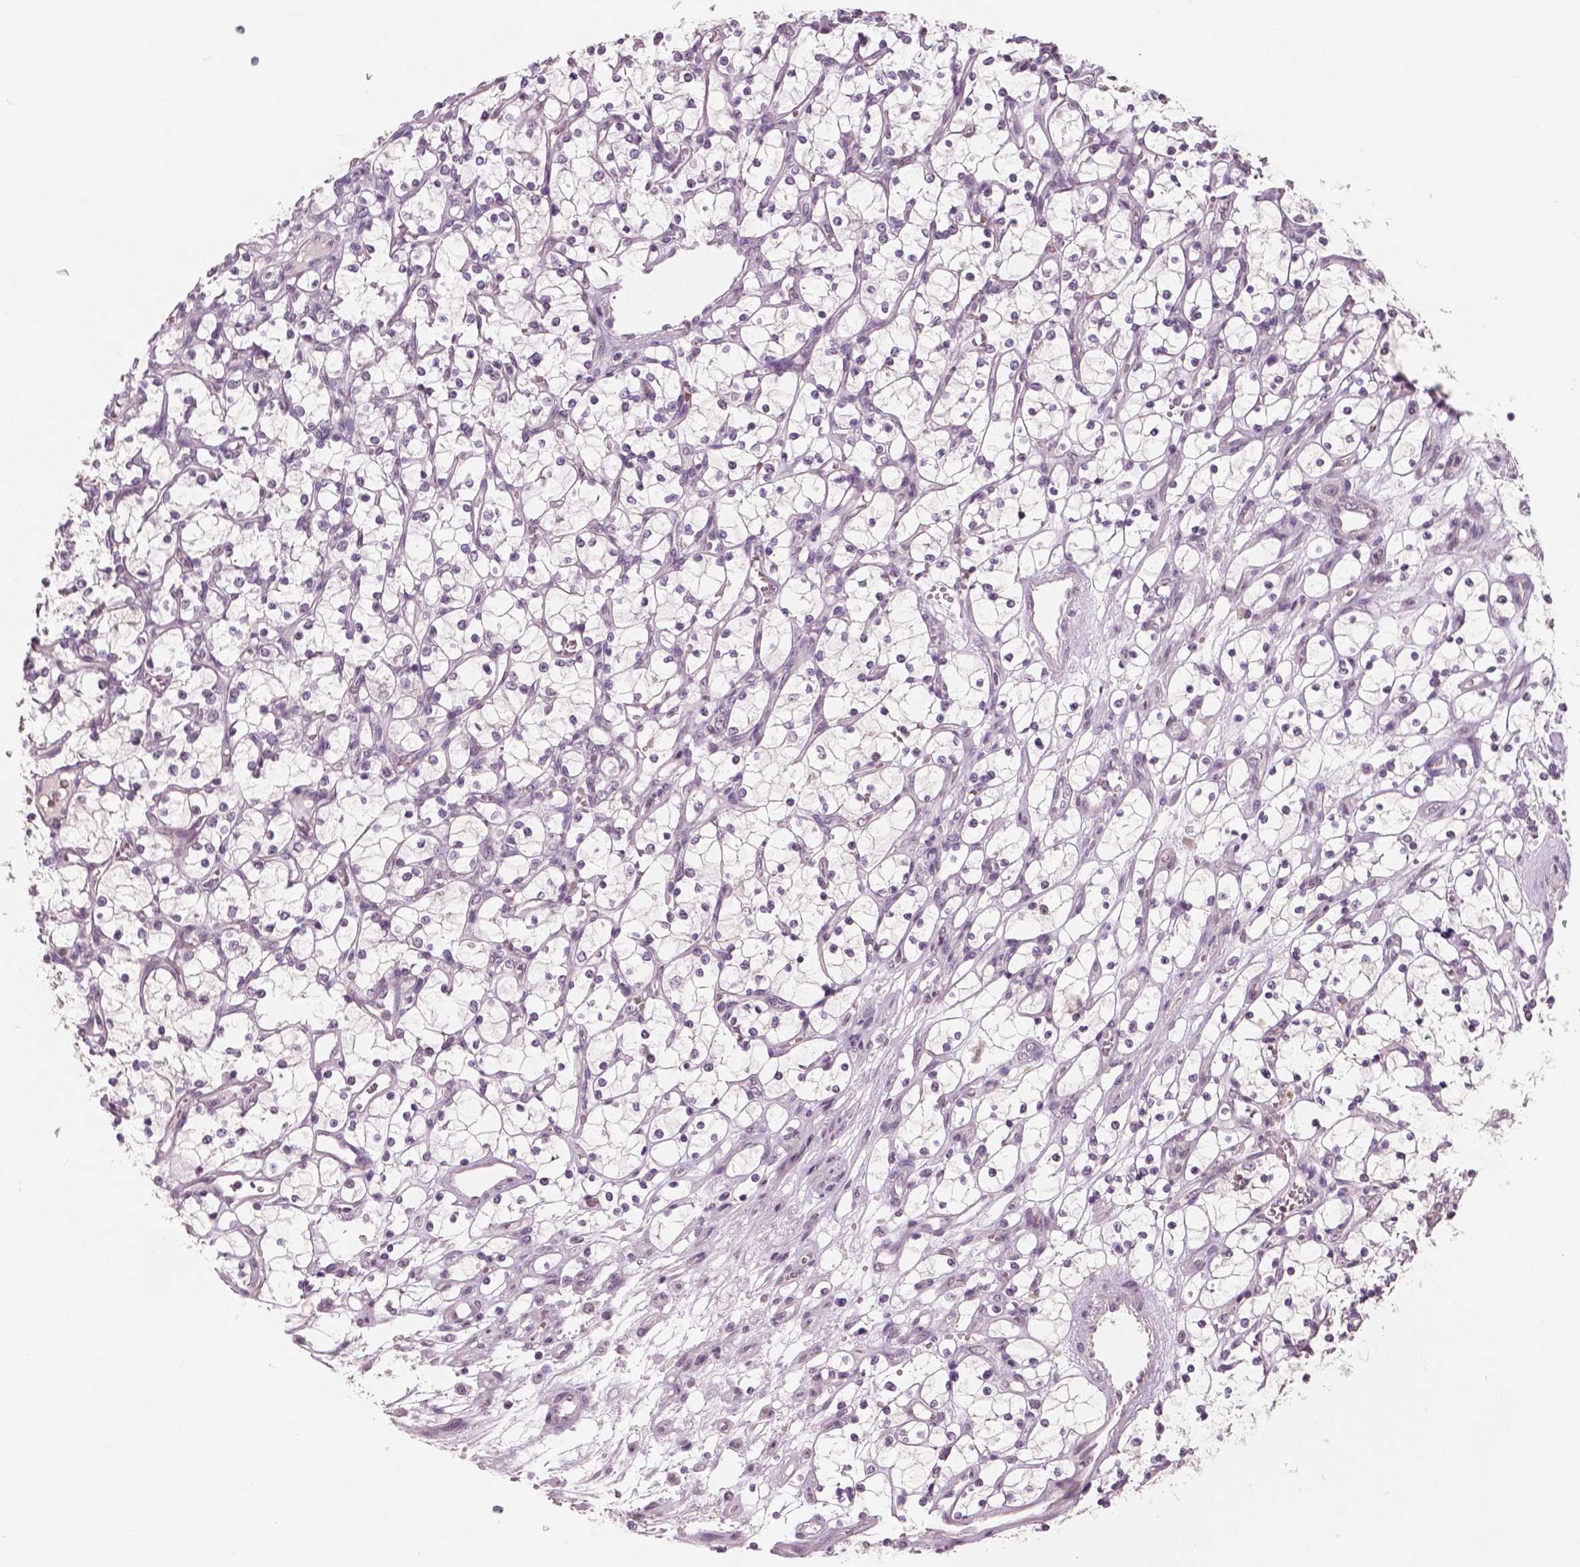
{"staining": {"intensity": "negative", "quantity": "none", "location": "none"}, "tissue": "renal cancer", "cell_type": "Tumor cells", "image_type": "cancer", "snomed": [{"axis": "morphology", "description": "Adenocarcinoma, NOS"}, {"axis": "topography", "description": "Kidney"}], "caption": "This is an immunohistochemistry (IHC) histopathology image of renal cancer (adenocarcinoma). There is no expression in tumor cells.", "gene": "RNASE7", "patient": {"sex": "female", "age": 69}}